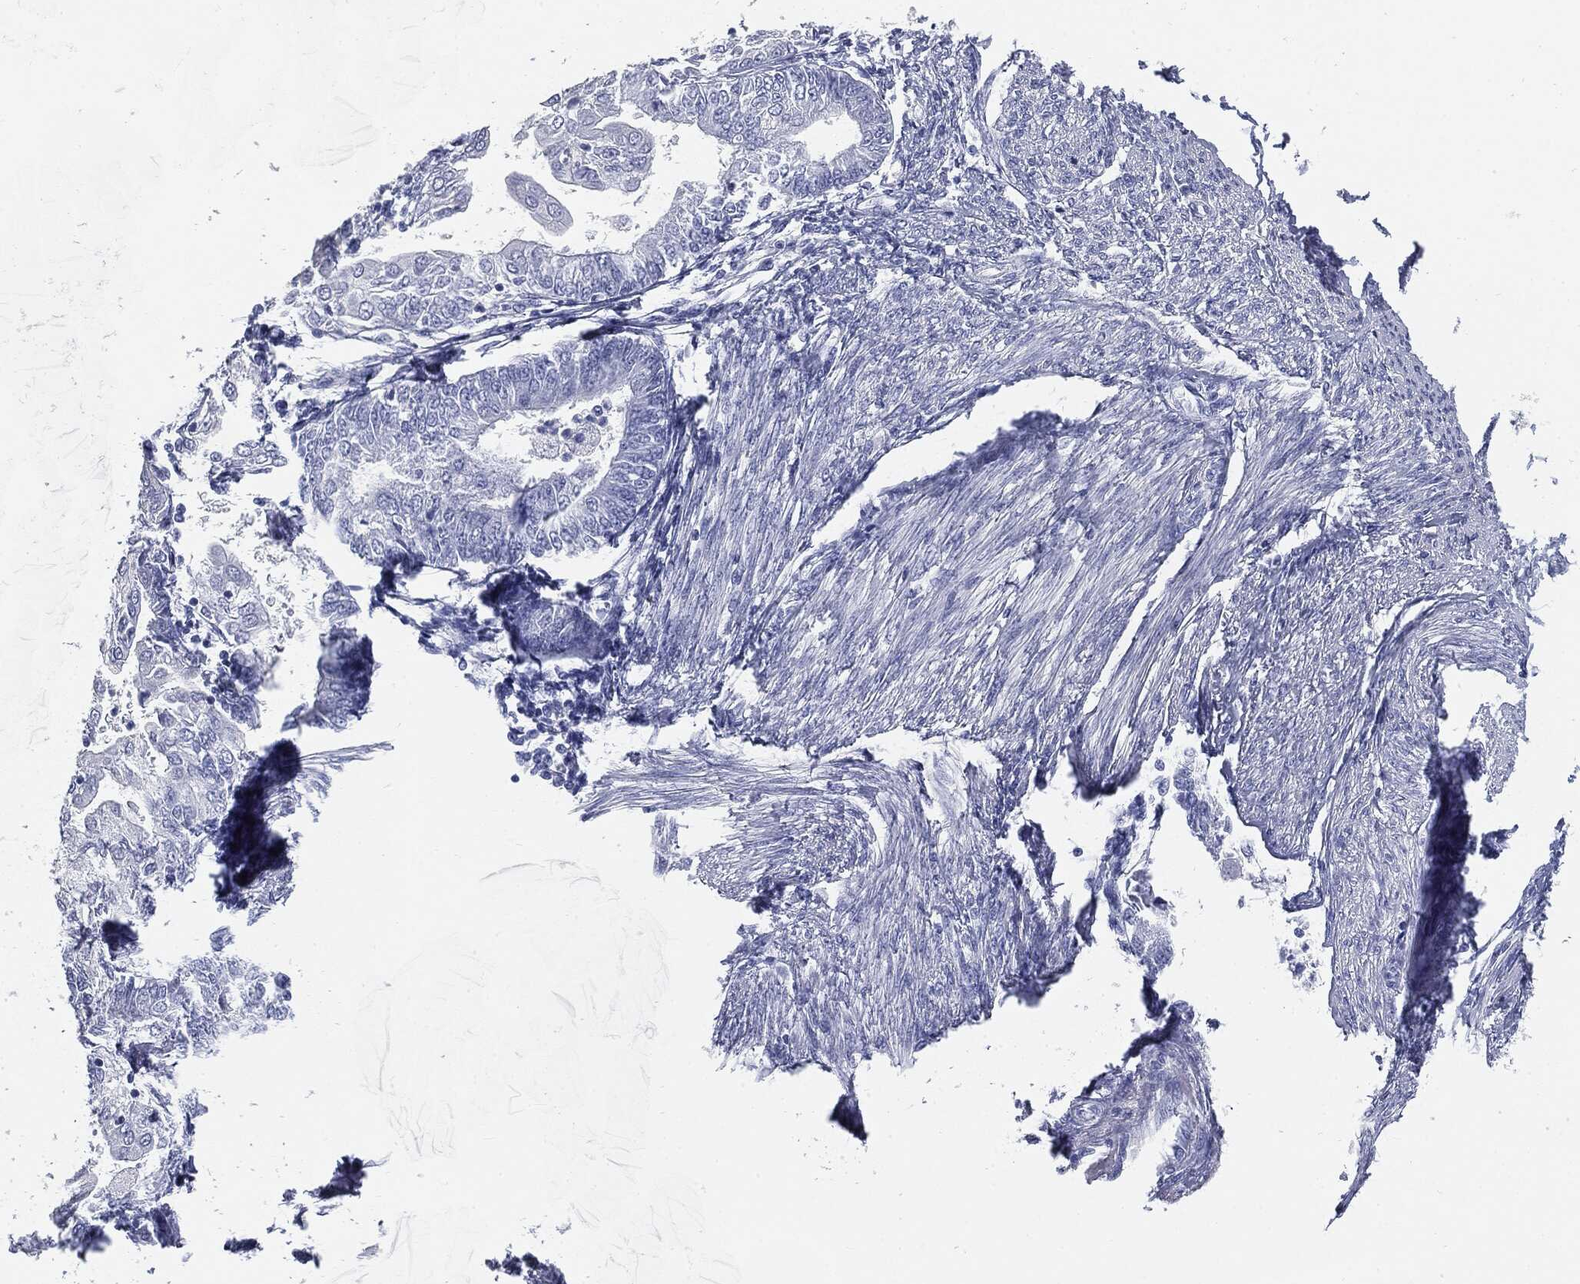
{"staining": {"intensity": "negative", "quantity": "none", "location": "none"}, "tissue": "endometrial cancer", "cell_type": "Tumor cells", "image_type": "cancer", "snomed": [{"axis": "morphology", "description": "Adenocarcinoma, NOS"}, {"axis": "topography", "description": "Endometrium"}], "caption": "Protein analysis of adenocarcinoma (endometrial) displays no significant staining in tumor cells.", "gene": "CUZD1", "patient": {"sex": "female", "age": 68}}